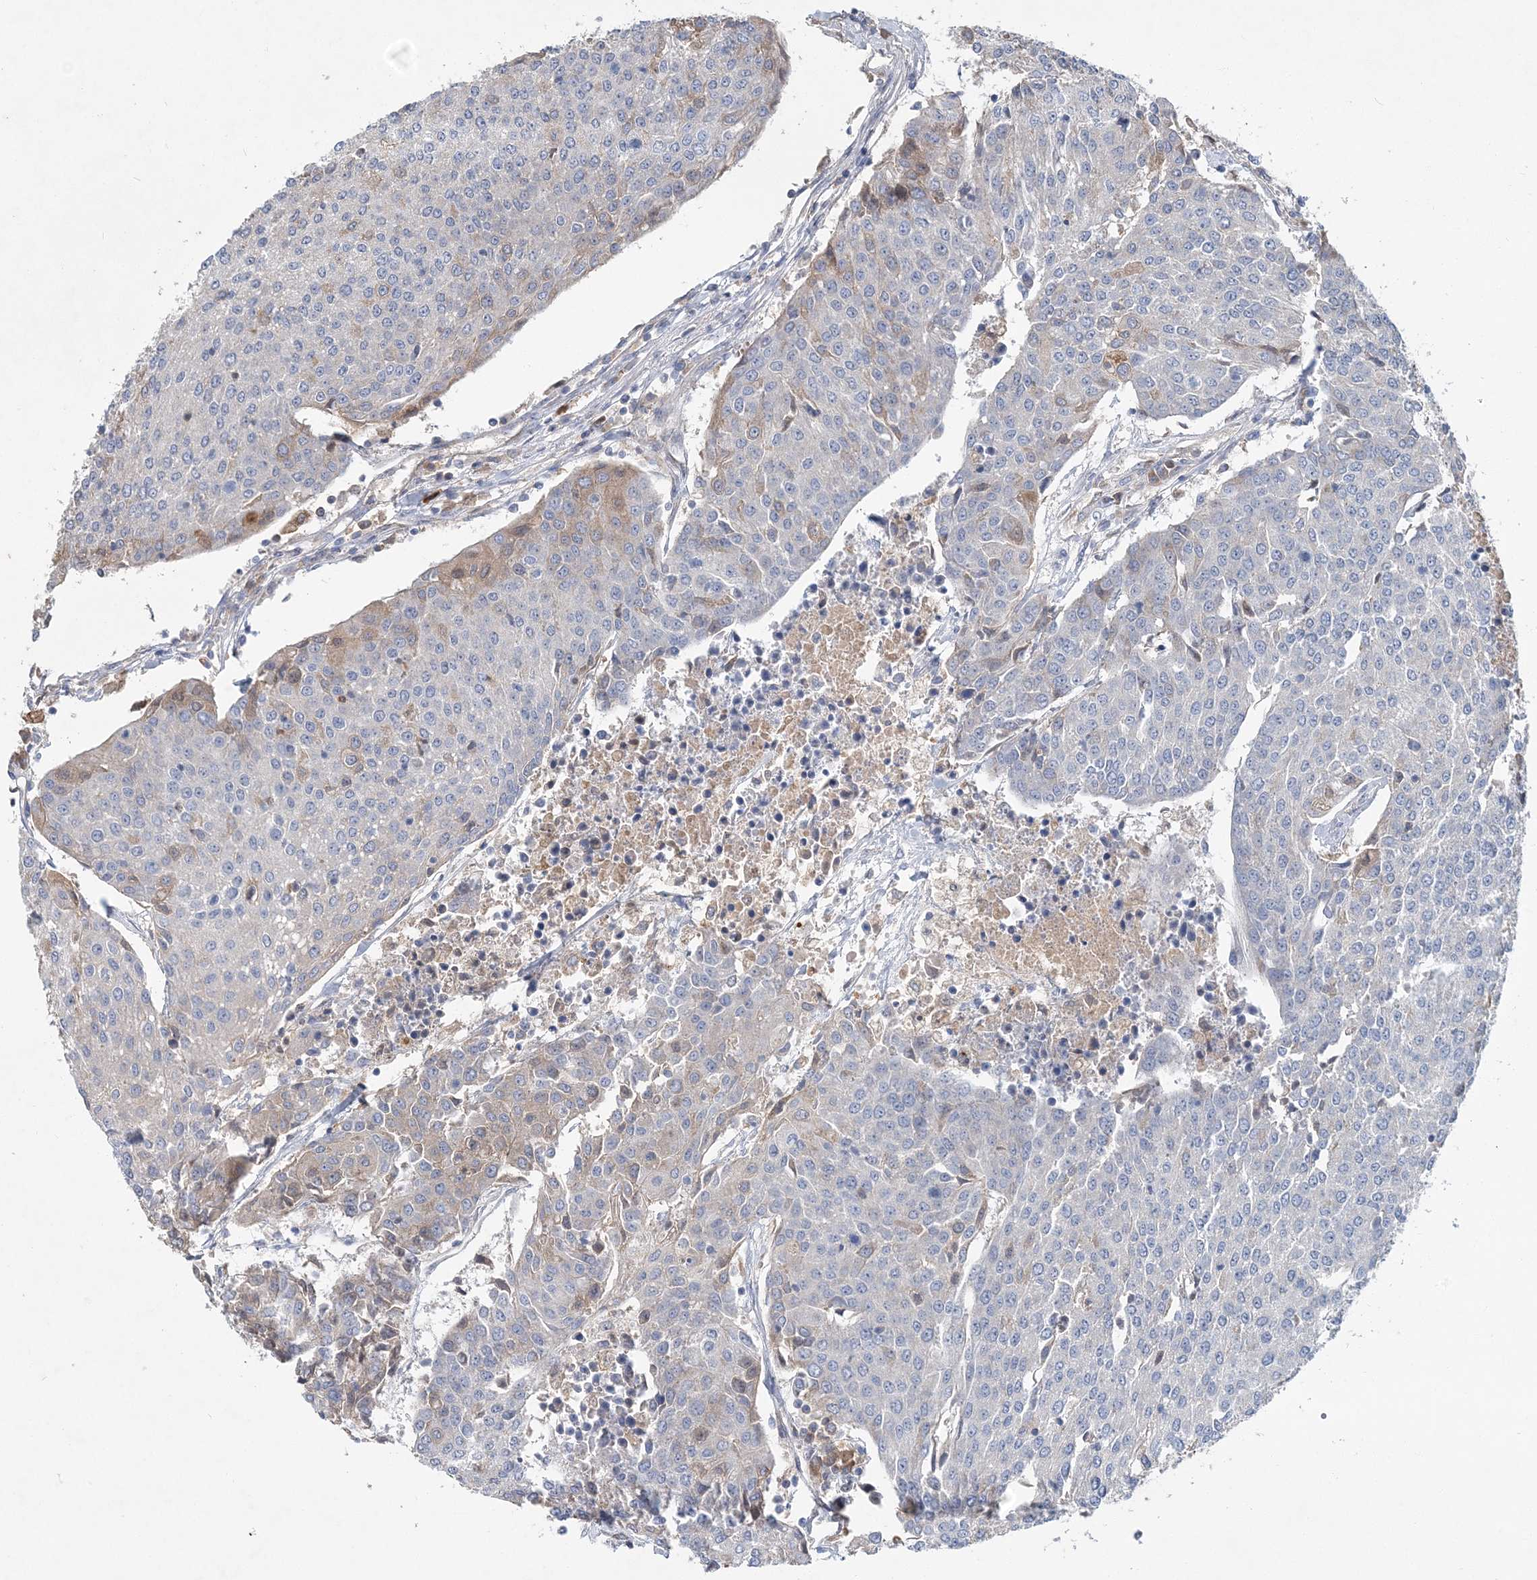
{"staining": {"intensity": "weak", "quantity": "<25%", "location": "cytoplasmic/membranous"}, "tissue": "urothelial cancer", "cell_type": "Tumor cells", "image_type": "cancer", "snomed": [{"axis": "morphology", "description": "Urothelial carcinoma, High grade"}, {"axis": "topography", "description": "Urinary bladder"}], "caption": "IHC of human high-grade urothelial carcinoma displays no positivity in tumor cells.", "gene": "RNF25", "patient": {"sex": "female", "age": 85}}